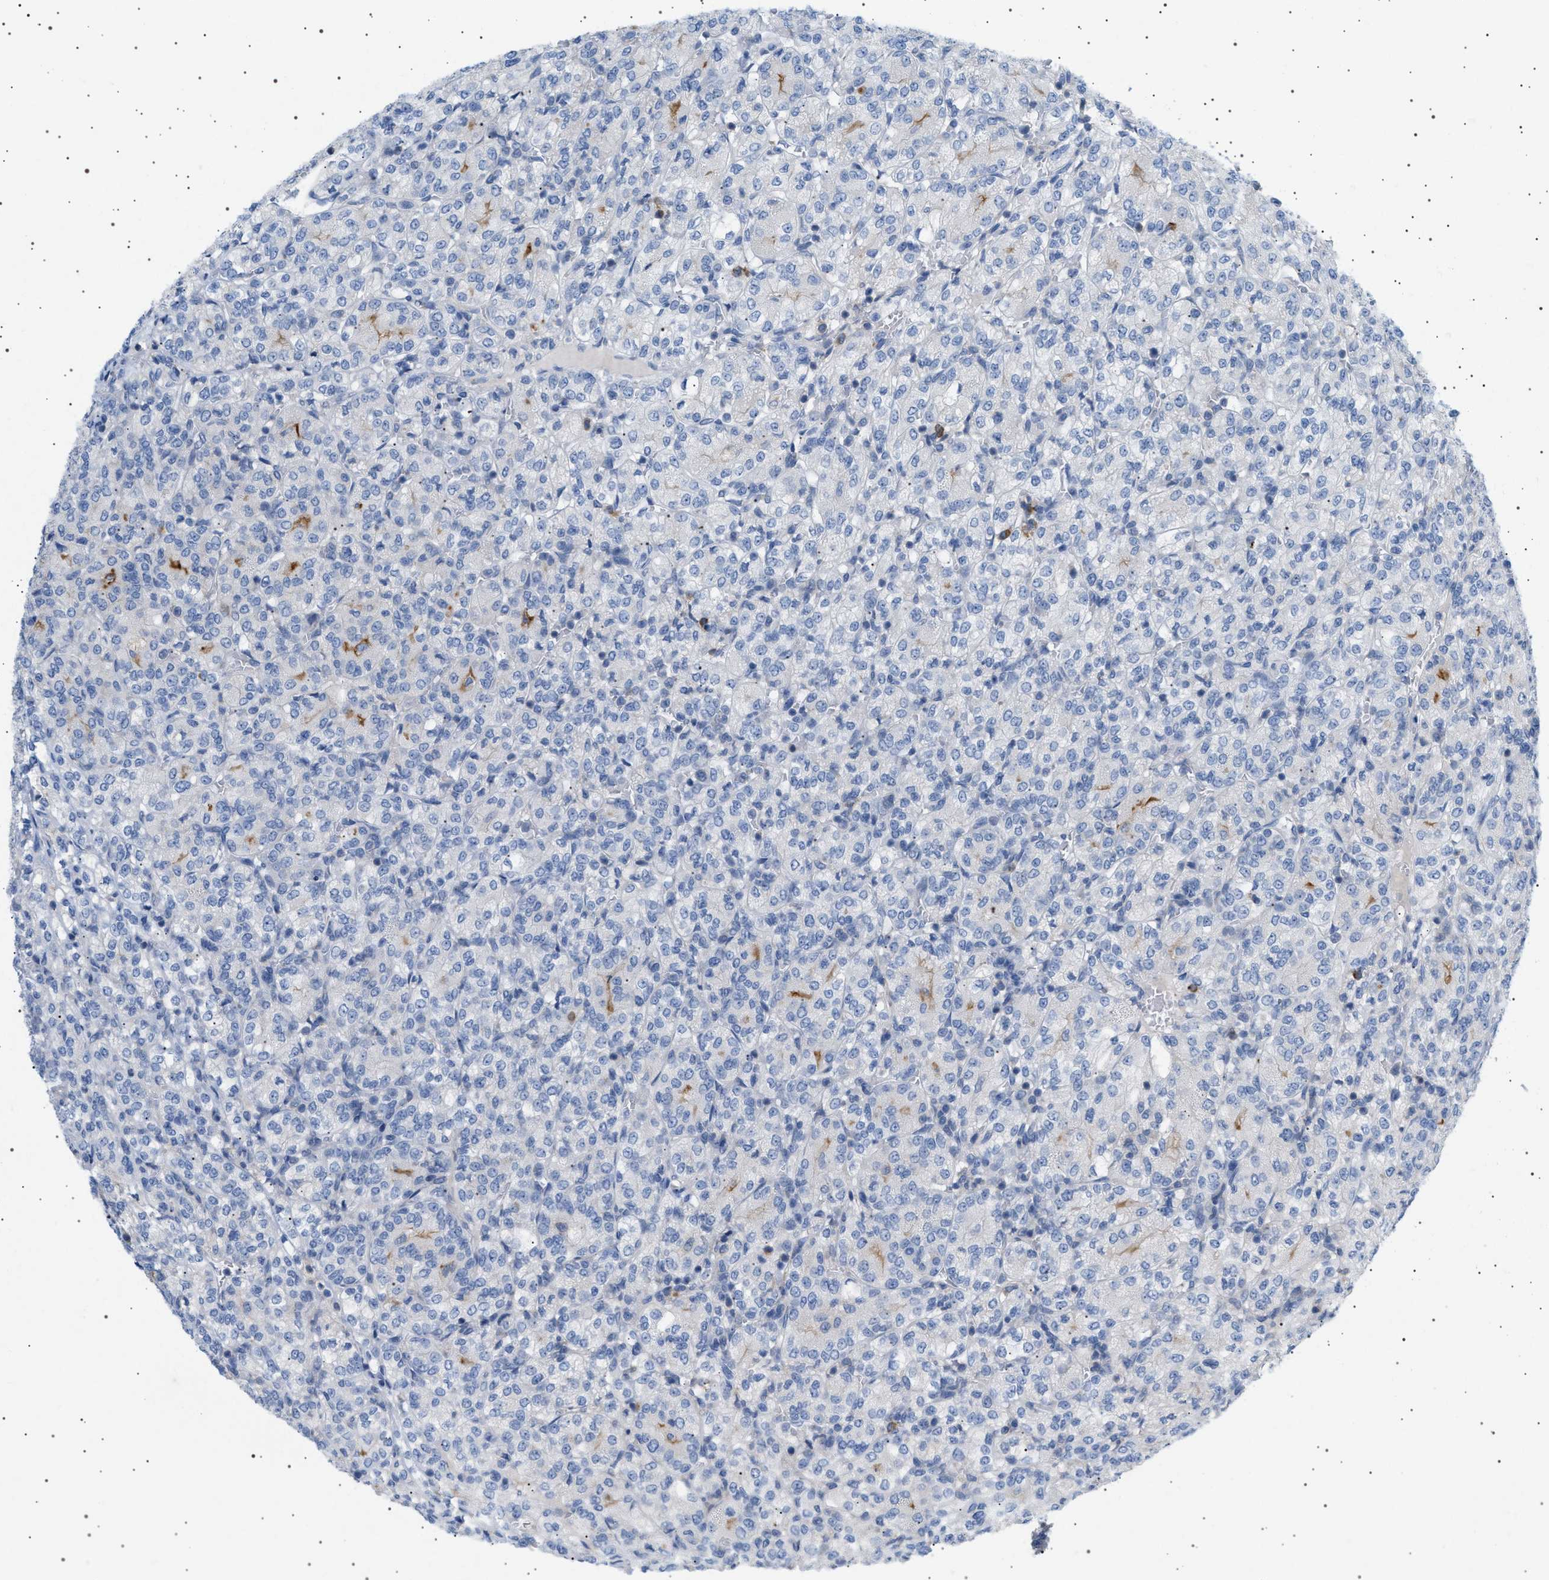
{"staining": {"intensity": "negative", "quantity": "none", "location": "none"}, "tissue": "renal cancer", "cell_type": "Tumor cells", "image_type": "cancer", "snomed": [{"axis": "morphology", "description": "Adenocarcinoma, NOS"}, {"axis": "topography", "description": "Kidney"}], "caption": "A high-resolution micrograph shows immunohistochemistry (IHC) staining of renal cancer (adenocarcinoma), which exhibits no significant staining in tumor cells. (DAB immunohistochemistry (IHC) with hematoxylin counter stain).", "gene": "ADCY10", "patient": {"sex": "male", "age": 77}}